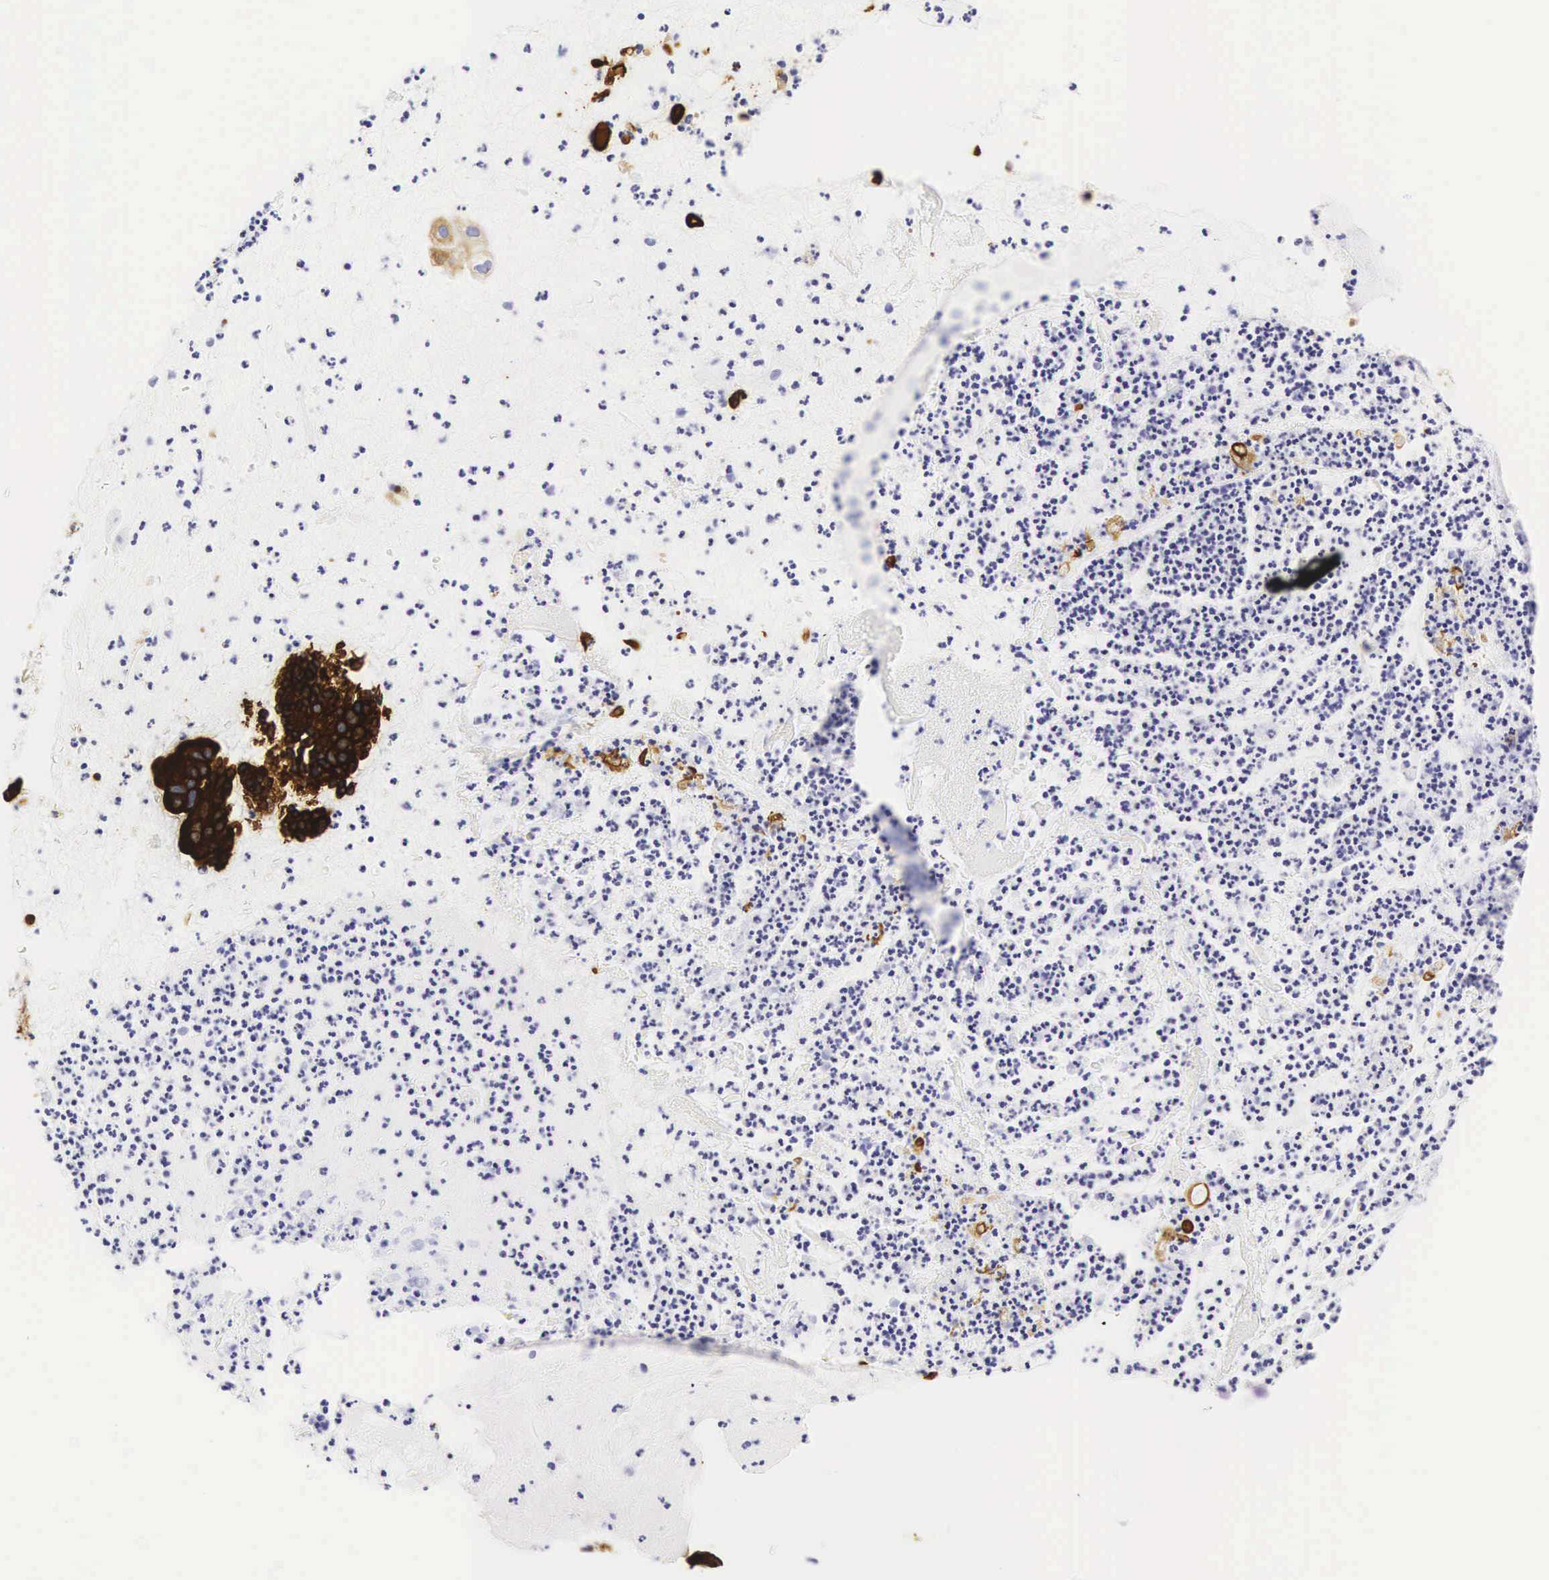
{"staining": {"intensity": "strong", "quantity": ">75%", "location": "cytoplasmic/membranous"}, "tissue": "cervical cancer", "cell_type": "Tumor cells", "image_type": "cancer", "snomed": [{"axis": "morphology", "description": "Adenocarcinoma, NOS"}, {"axis": "topography", "description": "Cervix"}], "caption": "Human cervical cancer (adenocarcinoma) stained with a brown dye demonstrates strong cytoplasmic/membranous positive positivity in about >75% of tumor cells.", "gene": "KRT18", "patient": {"sex": "female", "age": 41}}